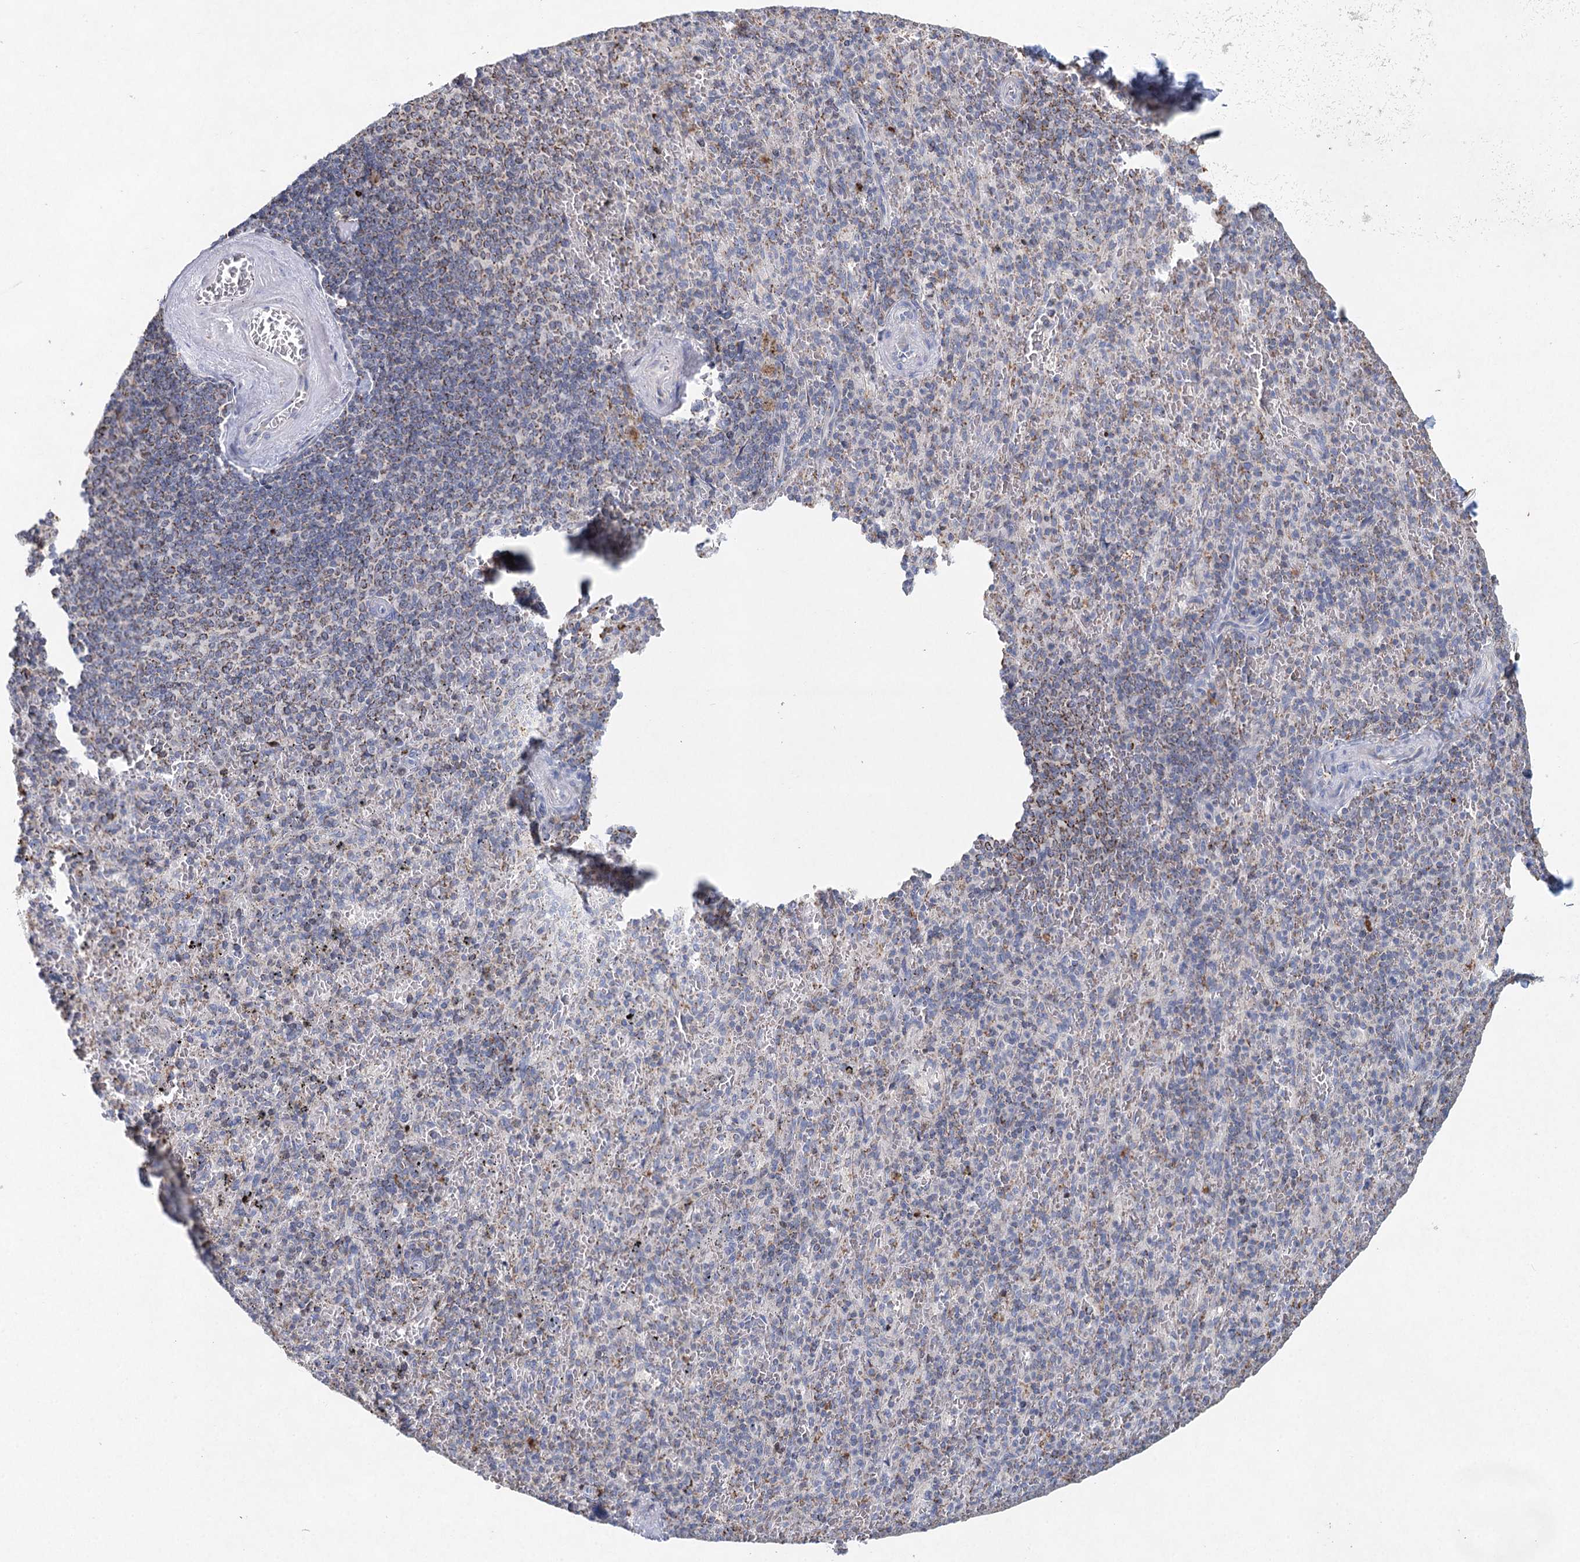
{"staining": {"intensity": "weak", "quantity": "<25%", "location": "cytoplasmic/membranous"}, "tissue": "spleen", "cell_type": "Cells in red pulp", "image_type": "normal", "snomed": [{"axis": "morphology", "description": "Normal tissue, NOS"}, {"axis": "topography", "description": "Spleen"}], "caption": "Micrograph shows no significant protein expression in cells in red pulp of benign spleen.", "gene": "XPO6", "patient": {"sex": "male", "age": 82}}